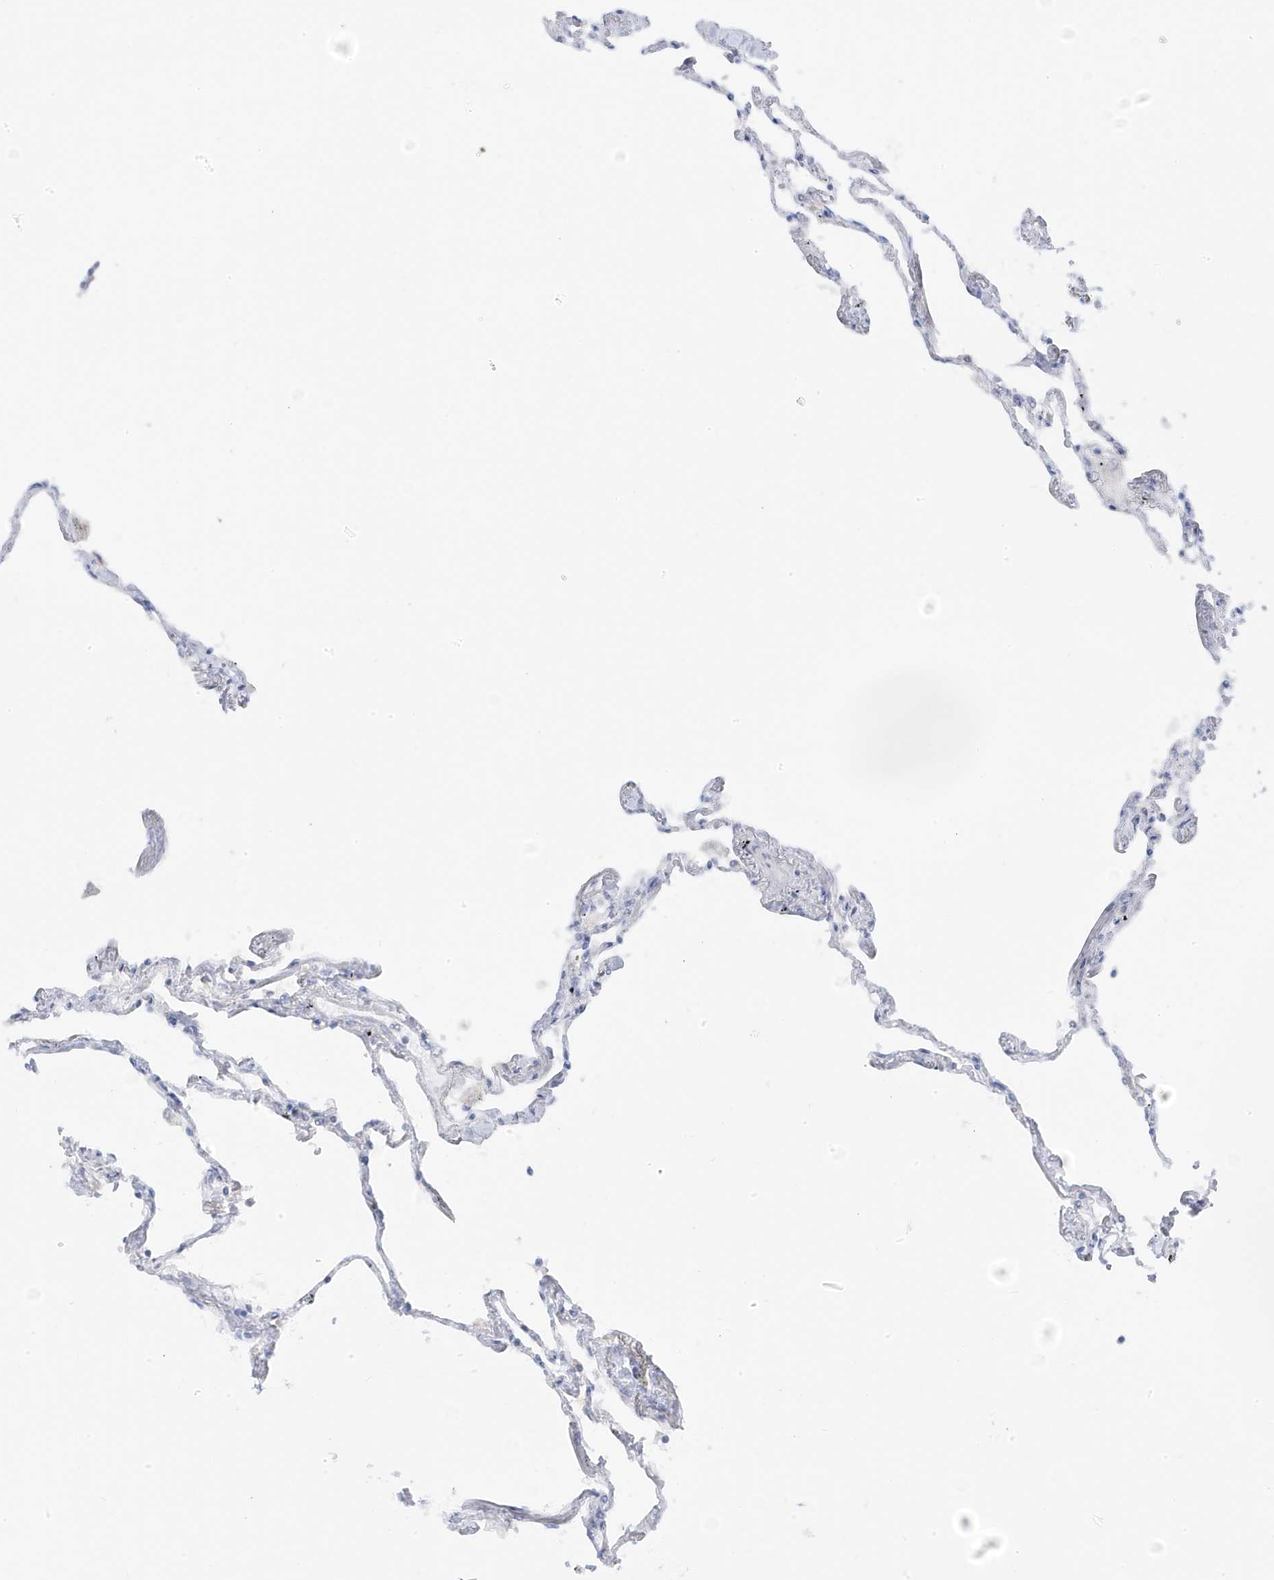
{"staining": {"intensity": "moderate", "quantity": "<25%", "location": "nuclear"}, "tissue": "lung", "cell_type": "Alveolar cells", "image_type": "normal", "snomed": [{"axis": "morphology", "description": "Normal tissue, NOS"}, {"axis": "topography", "description": "Lung"}], "caption": "A brown stain labels moderate nuclear positivity of a protein in alveolar cells of unremarkable human lung.", "gene": "TSEN15", "patient": {"sex": "female", "age": 67}}